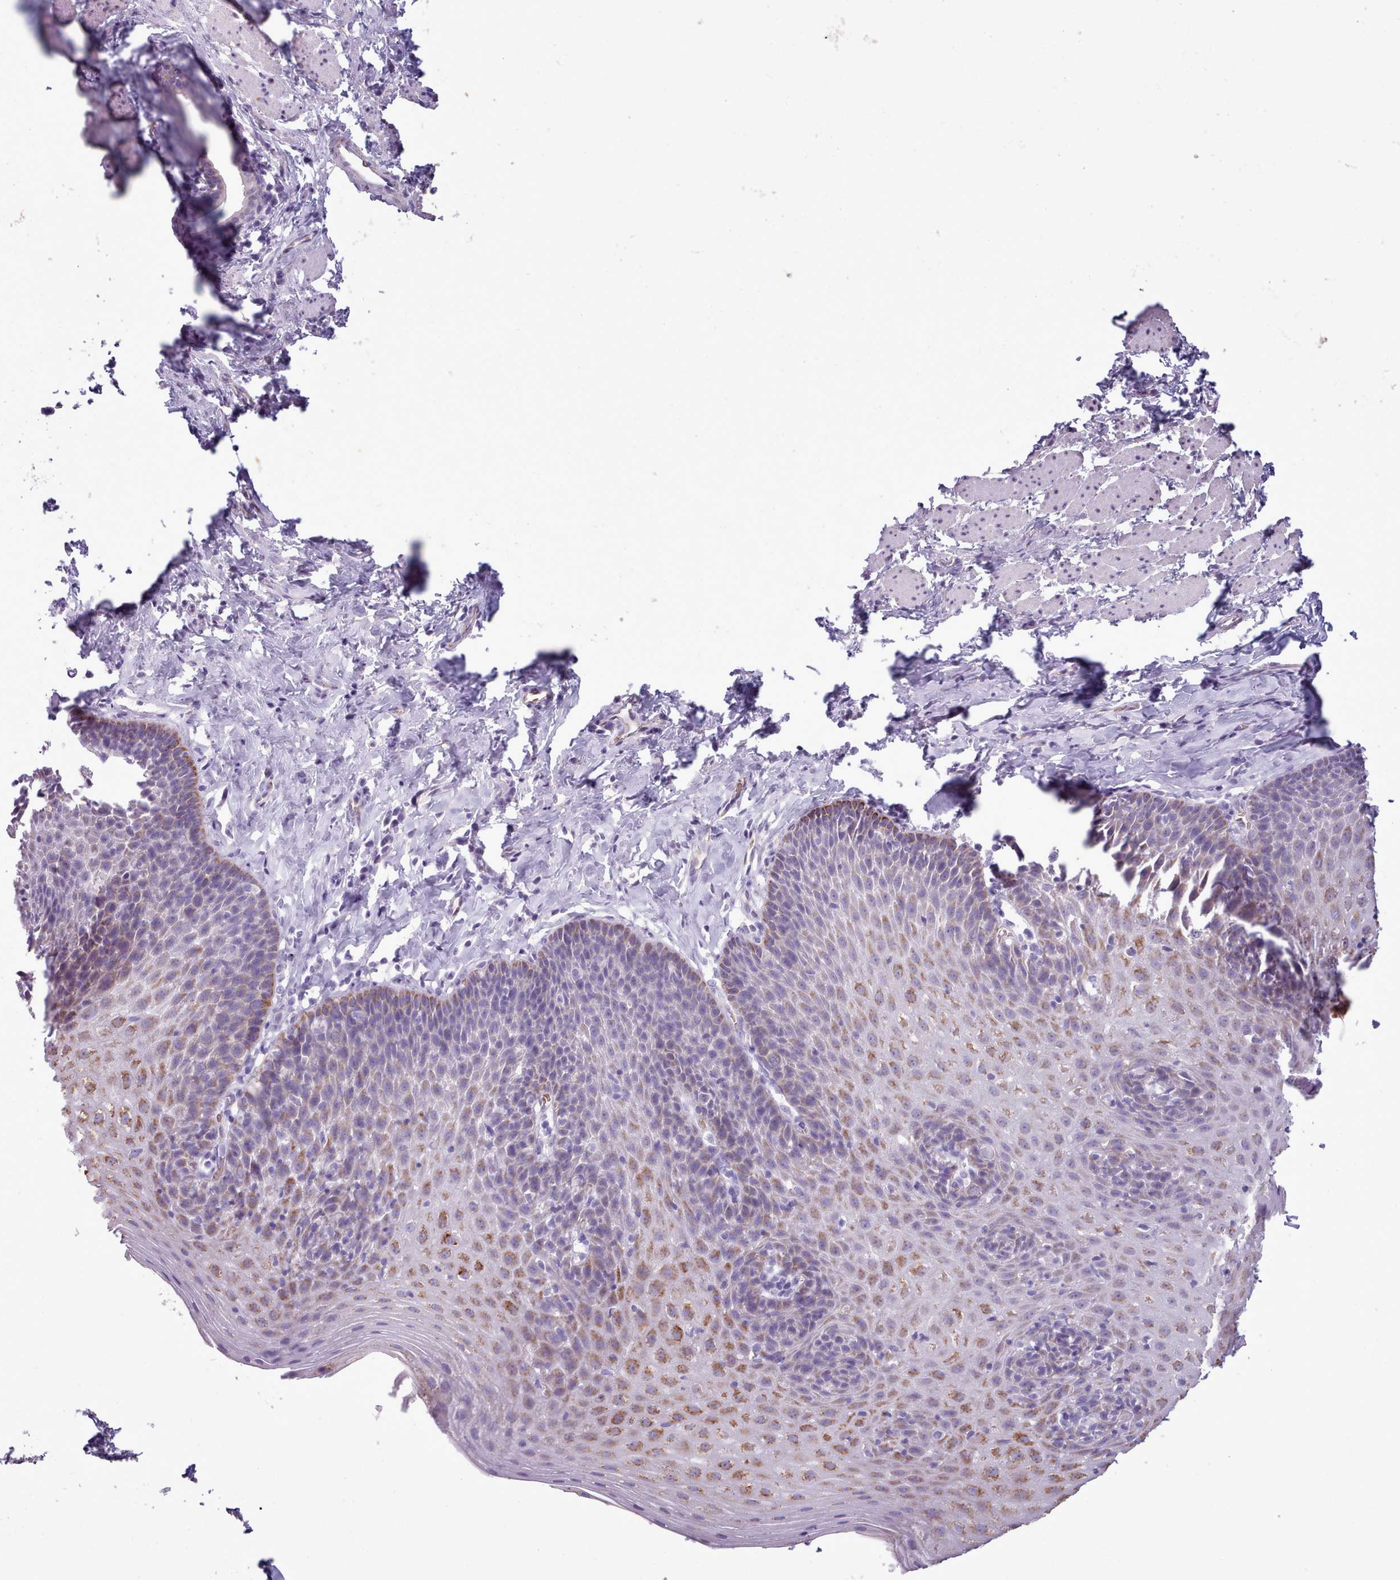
{"staining": {"intensity": "moderate", "quantity": ">75%", "location": "cytoplasmic/membranous"}, "tissue": "skin", "cell_type": "Epidermal cells", "image_type": "normal", "snomed": [{"axis": "morphology", "description": "Normal tissue, NOS"}, {"axis": "topography", "description": "Anal"}], "caption": "Immunohistochemistry (IHC) of unremarkable skin exhibits medium levels of moderate cytoplasmic/membranous expression in about >75% of epidermal cells.", "gene": "AK4P3", "patient": {"sex": "female", "age": 89}}